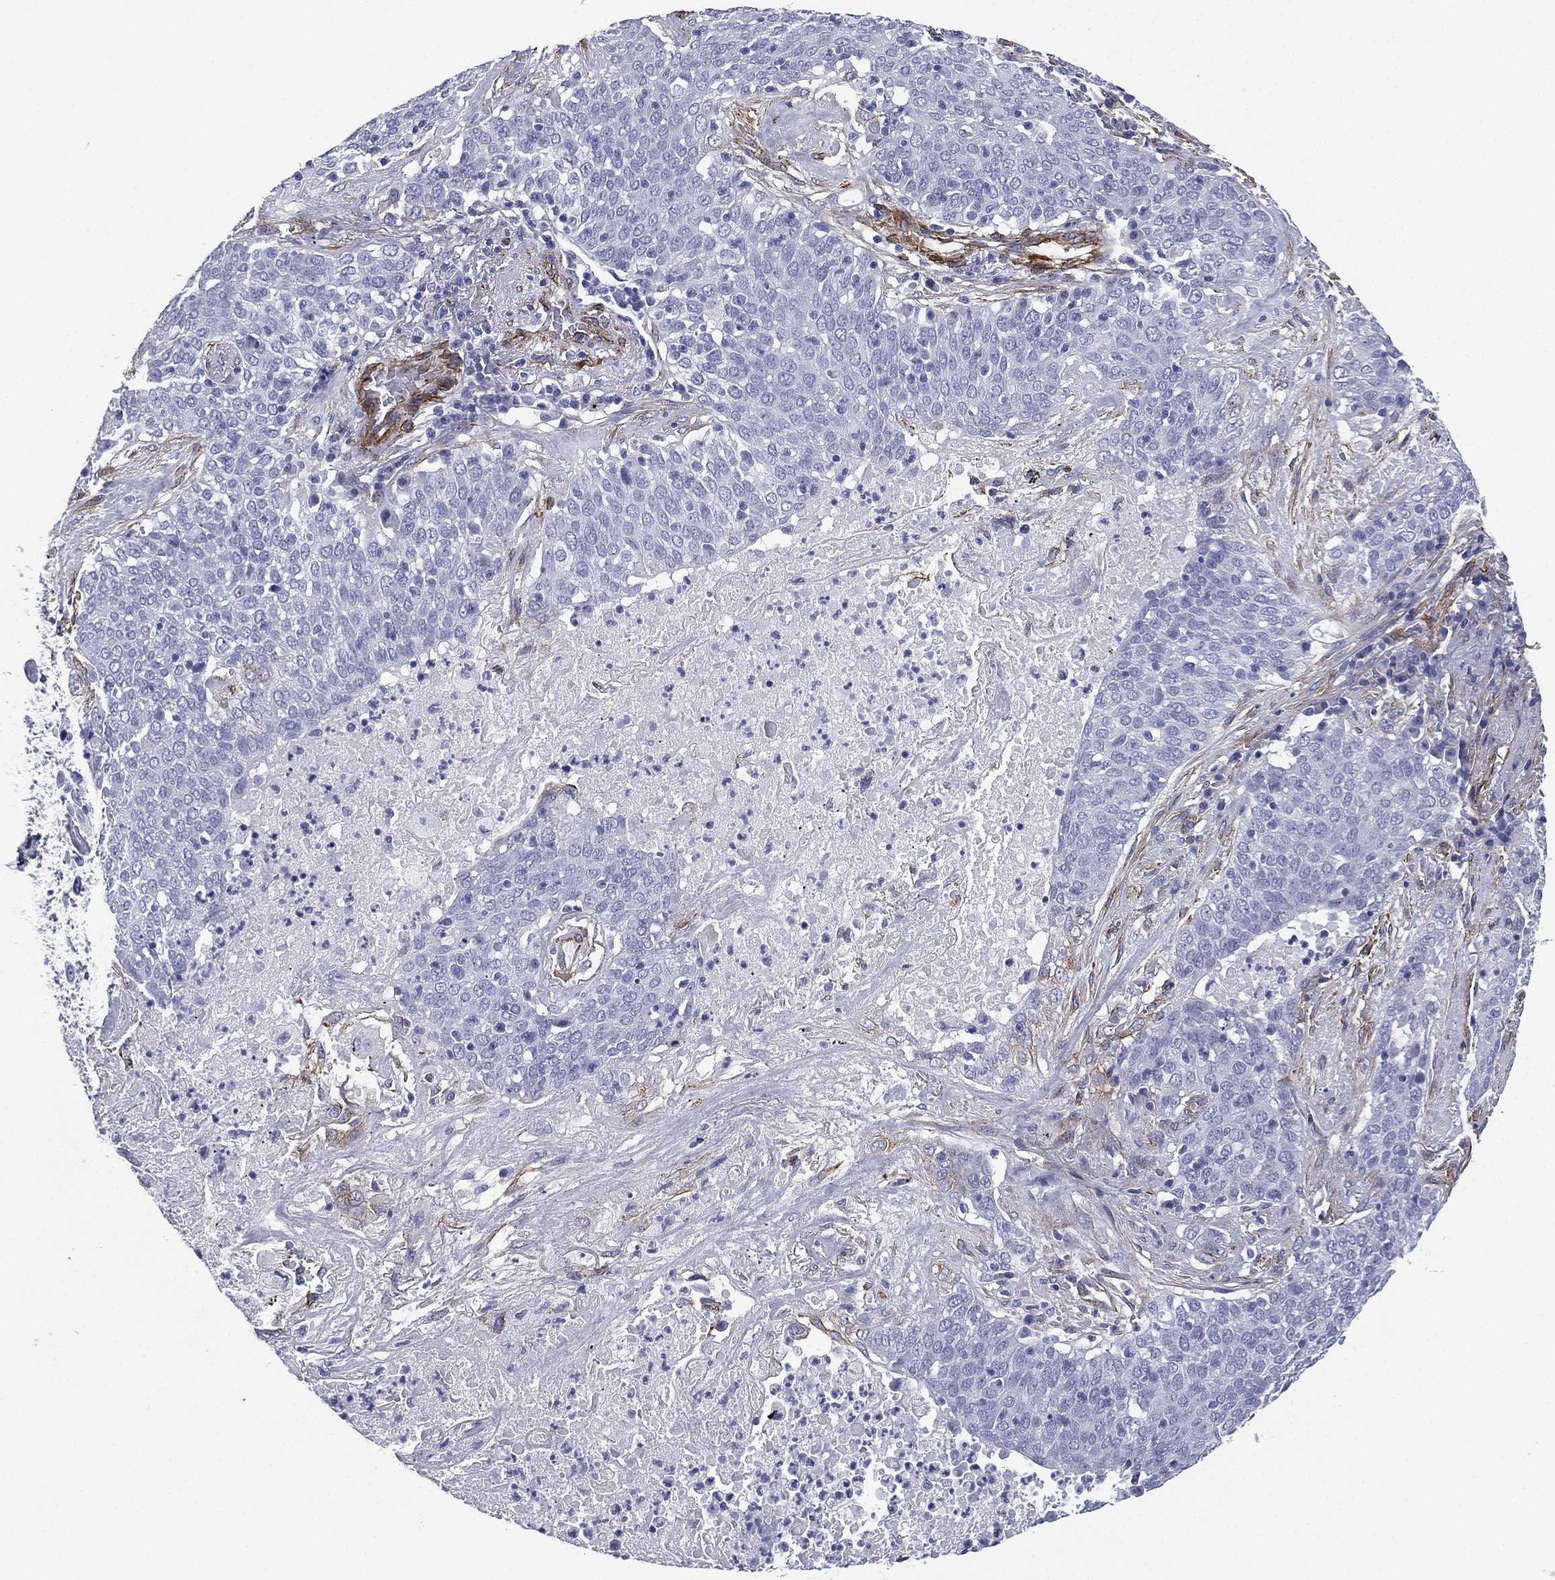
{"staining": {"intensity": "negative", "quantity": "none", "location": "none"}, "tissue": "lung cancer", "cell_type": "Tumor cells", "image_type": "cancer", "snomed": [{"axis": "morphology", "description": "Squamous cell carcinoma, NOS"}, {"axis": "topography", "description": "Lung"}], "caption": "An image of human squamous cell carcinoma (lung) is negative for staining in tumor cells. (DAB immunohistochemistry with hematoxylin counter stain).", "gene": "CAVIN3", "patient": {"sex": "male", "age": 82}}